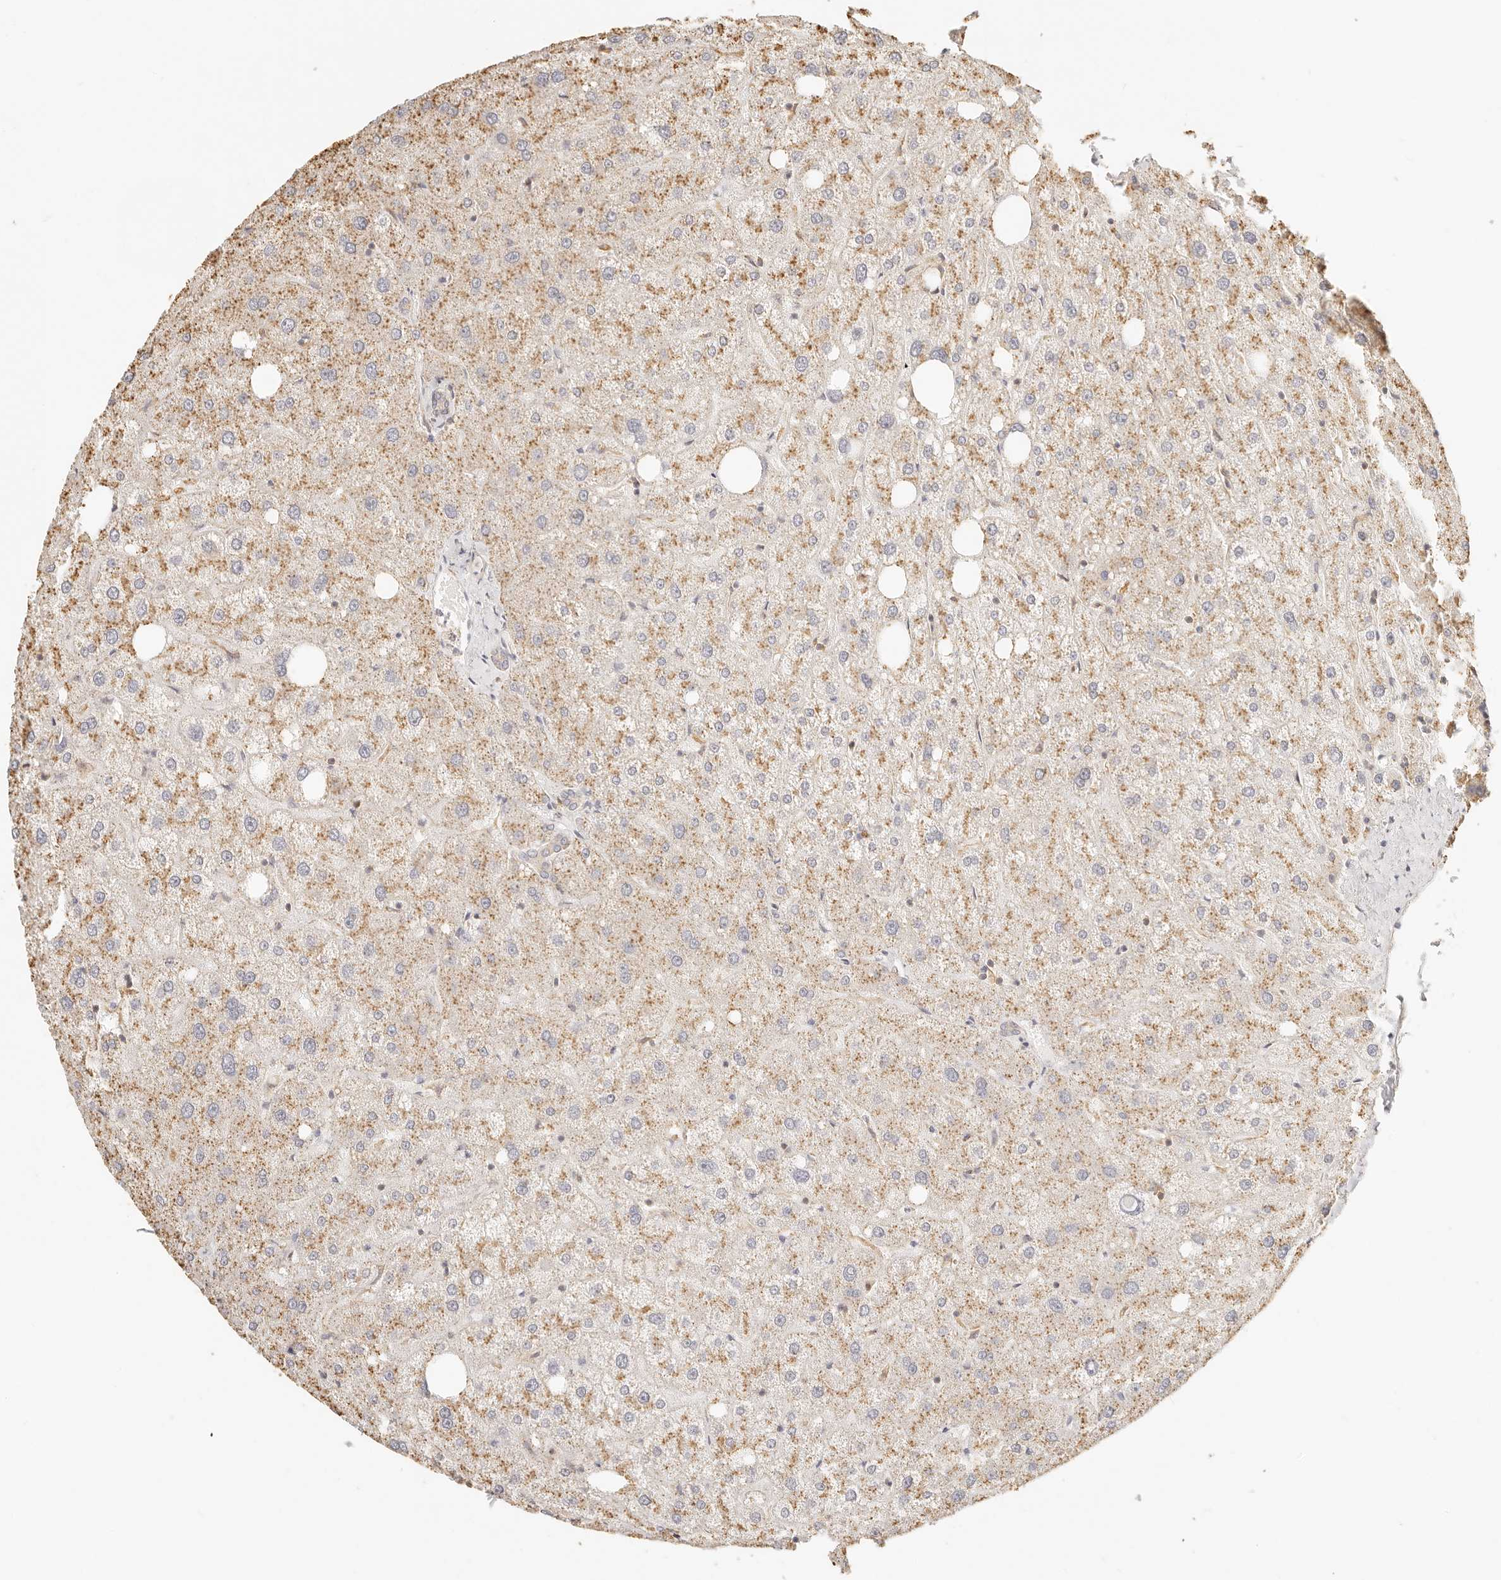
{"staining": {"intensity": "negative", "quantity": "none", "location": "none"}, "tissue": "liver", "cell_type": "Cholangiocytes", "image_type": "normal", "snomed": [{"axis": "morphology", "description": "Normal tissue, NOS"}, {"axis": "topography", "description": "Liver"}], "caption": "DAB immunohistochemical staining of benign liver displays no significant staining in cholangiocytes.", "gene": "CNMD", "patient": {"sex": "male", "age": 73}}